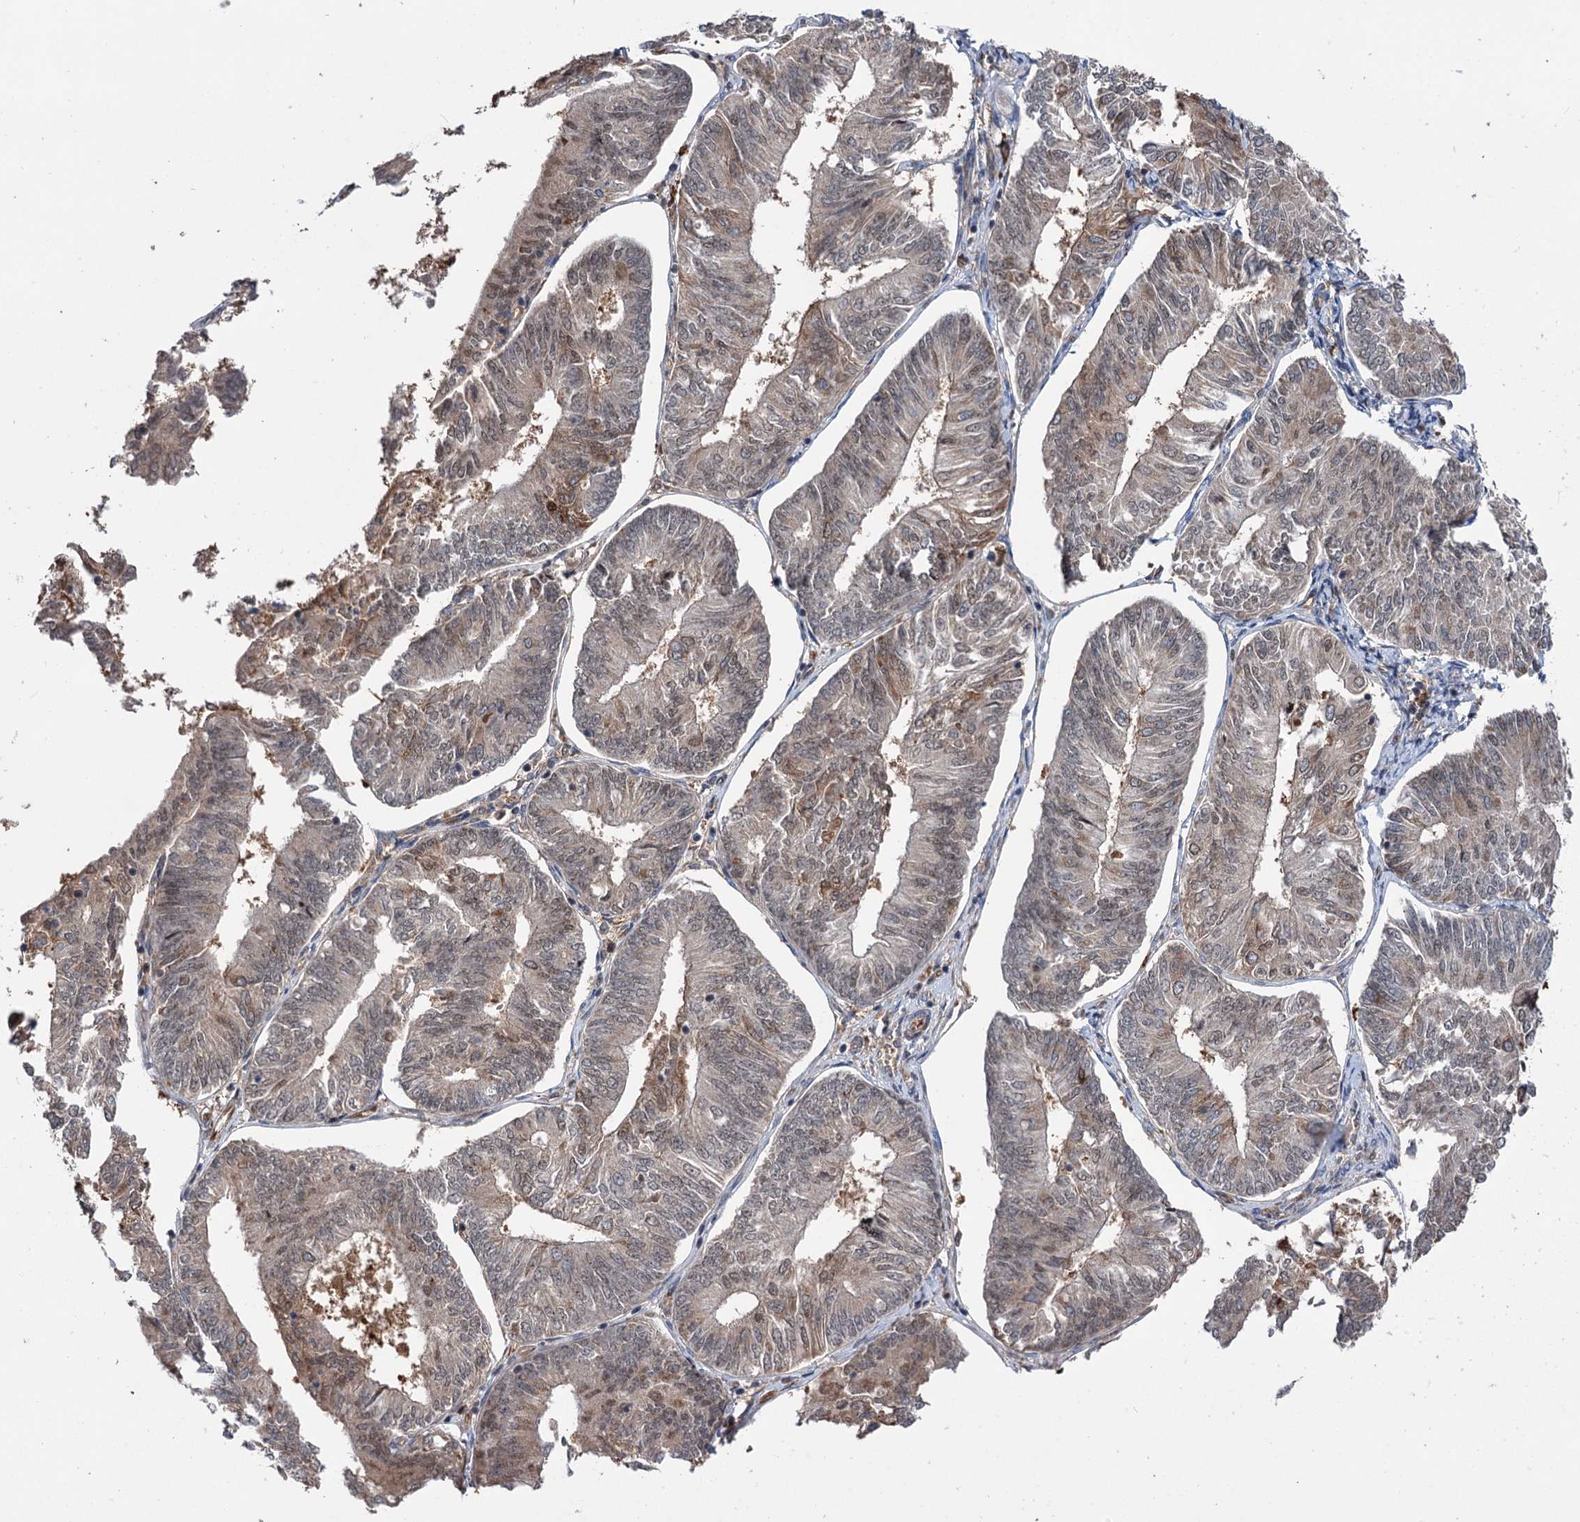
{"staining": {"intensity": "weak", "quantity": "<25%", "location": "cytoplasmic/membranous,nuclear"}, "tissue": "endometrial cancer", "cell_type": "Tumor cells", "image_type": "cancer", "snomed": [{"axis": "morphology", "description": "Adenocarcinoma, NOS"}, {"axis": "topography", "description": "Endometrium"}], "caption": "IHC histopathology image of neoplastic tissue: endometrial adenocarcinoma stained with DAB demonstrates no significant protein expression in tumor cells. Nuclei are stained in blue.", "gene": "NCAPD2", "patient": {"sex": "female", "age": 58}}